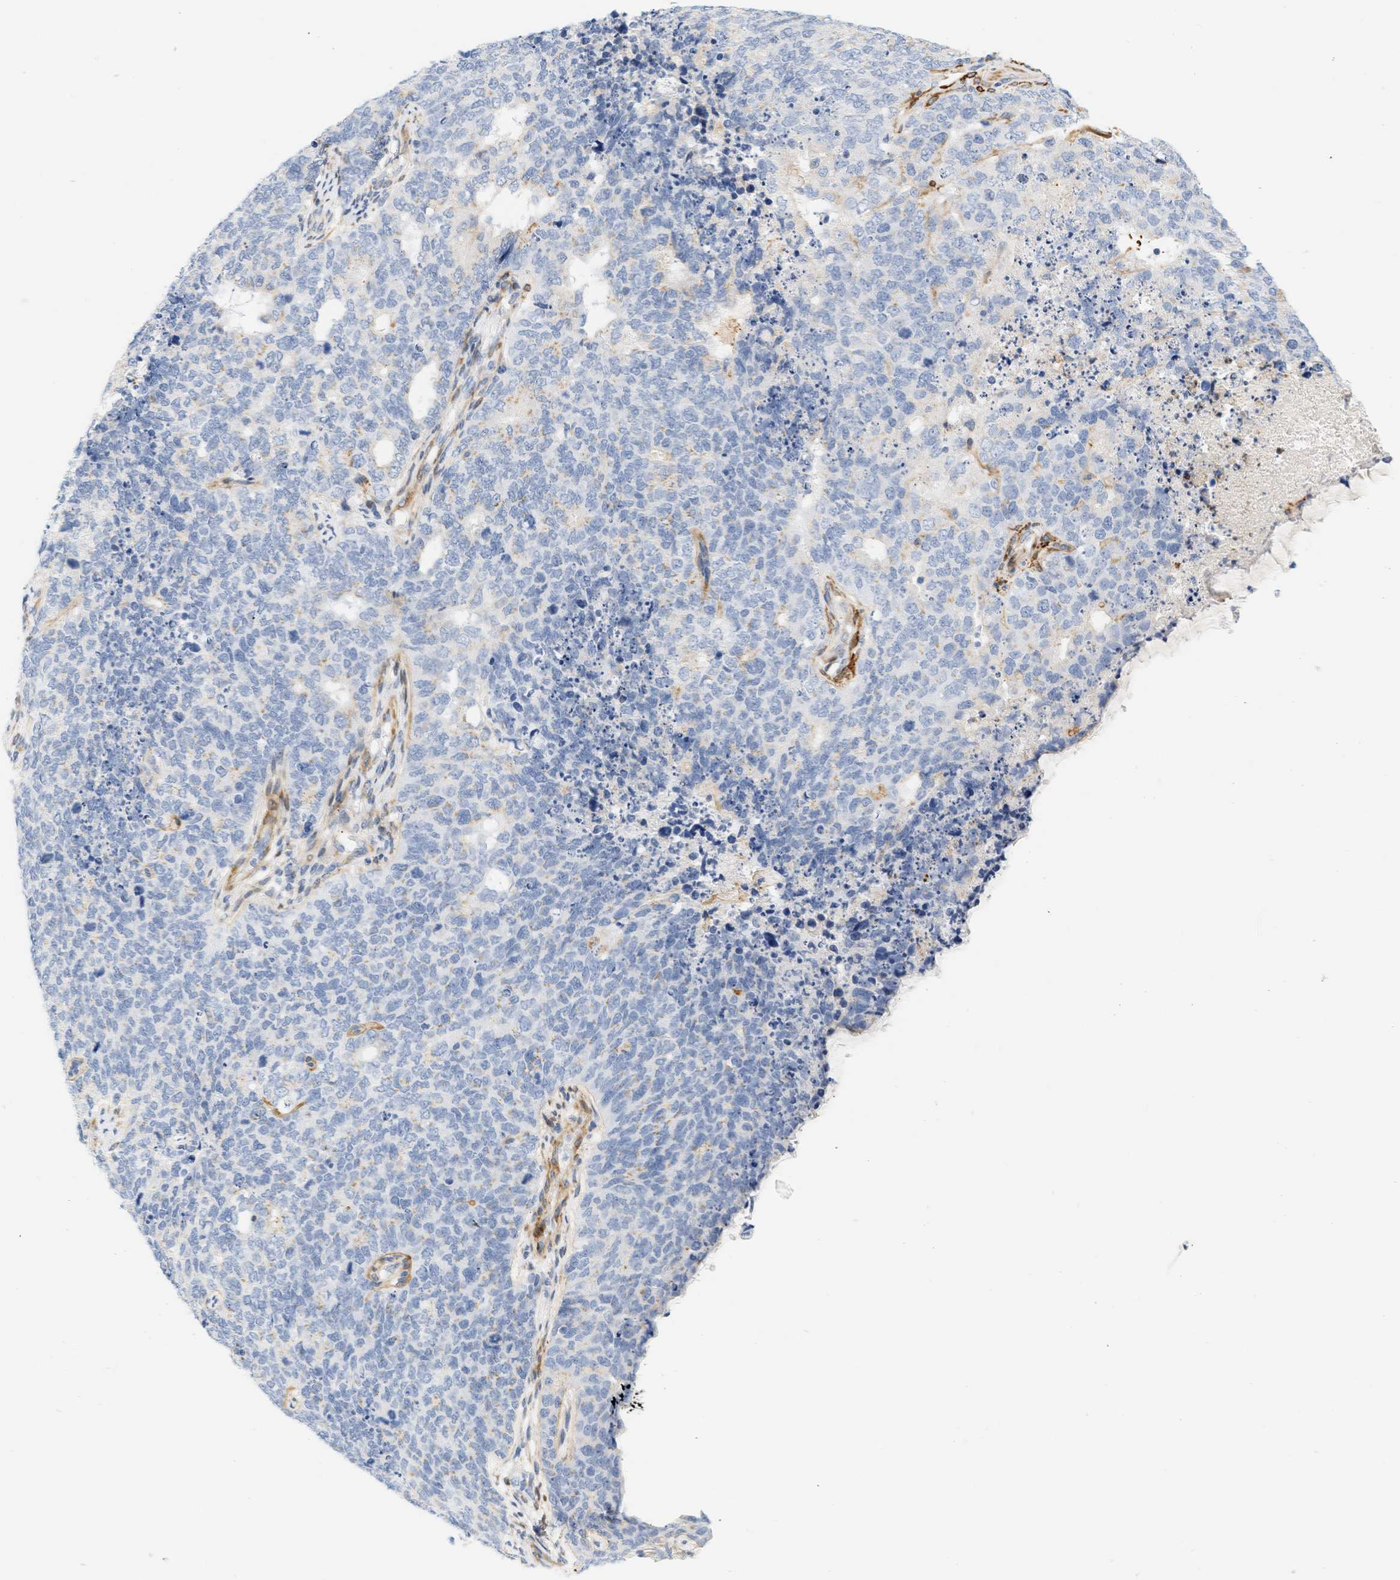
{"staining": {"intensity": "negative", "quantity": "none", "location": "none"}, "tissue": "cervical cancer", "cell_type": "Tumor cells", "image_type": "cancer", "snomed": [{"axis": "morphology", "description": "Squamous cell carcinoma, NOS"}, {"axis": "topography", "description": "Cervix"}], "caption": "Tumor cells show no significant expression in squamous cell carcinoma (cervical).", "gene": "SLC30A7", "patient": {"sex": "female", "age": 63}}